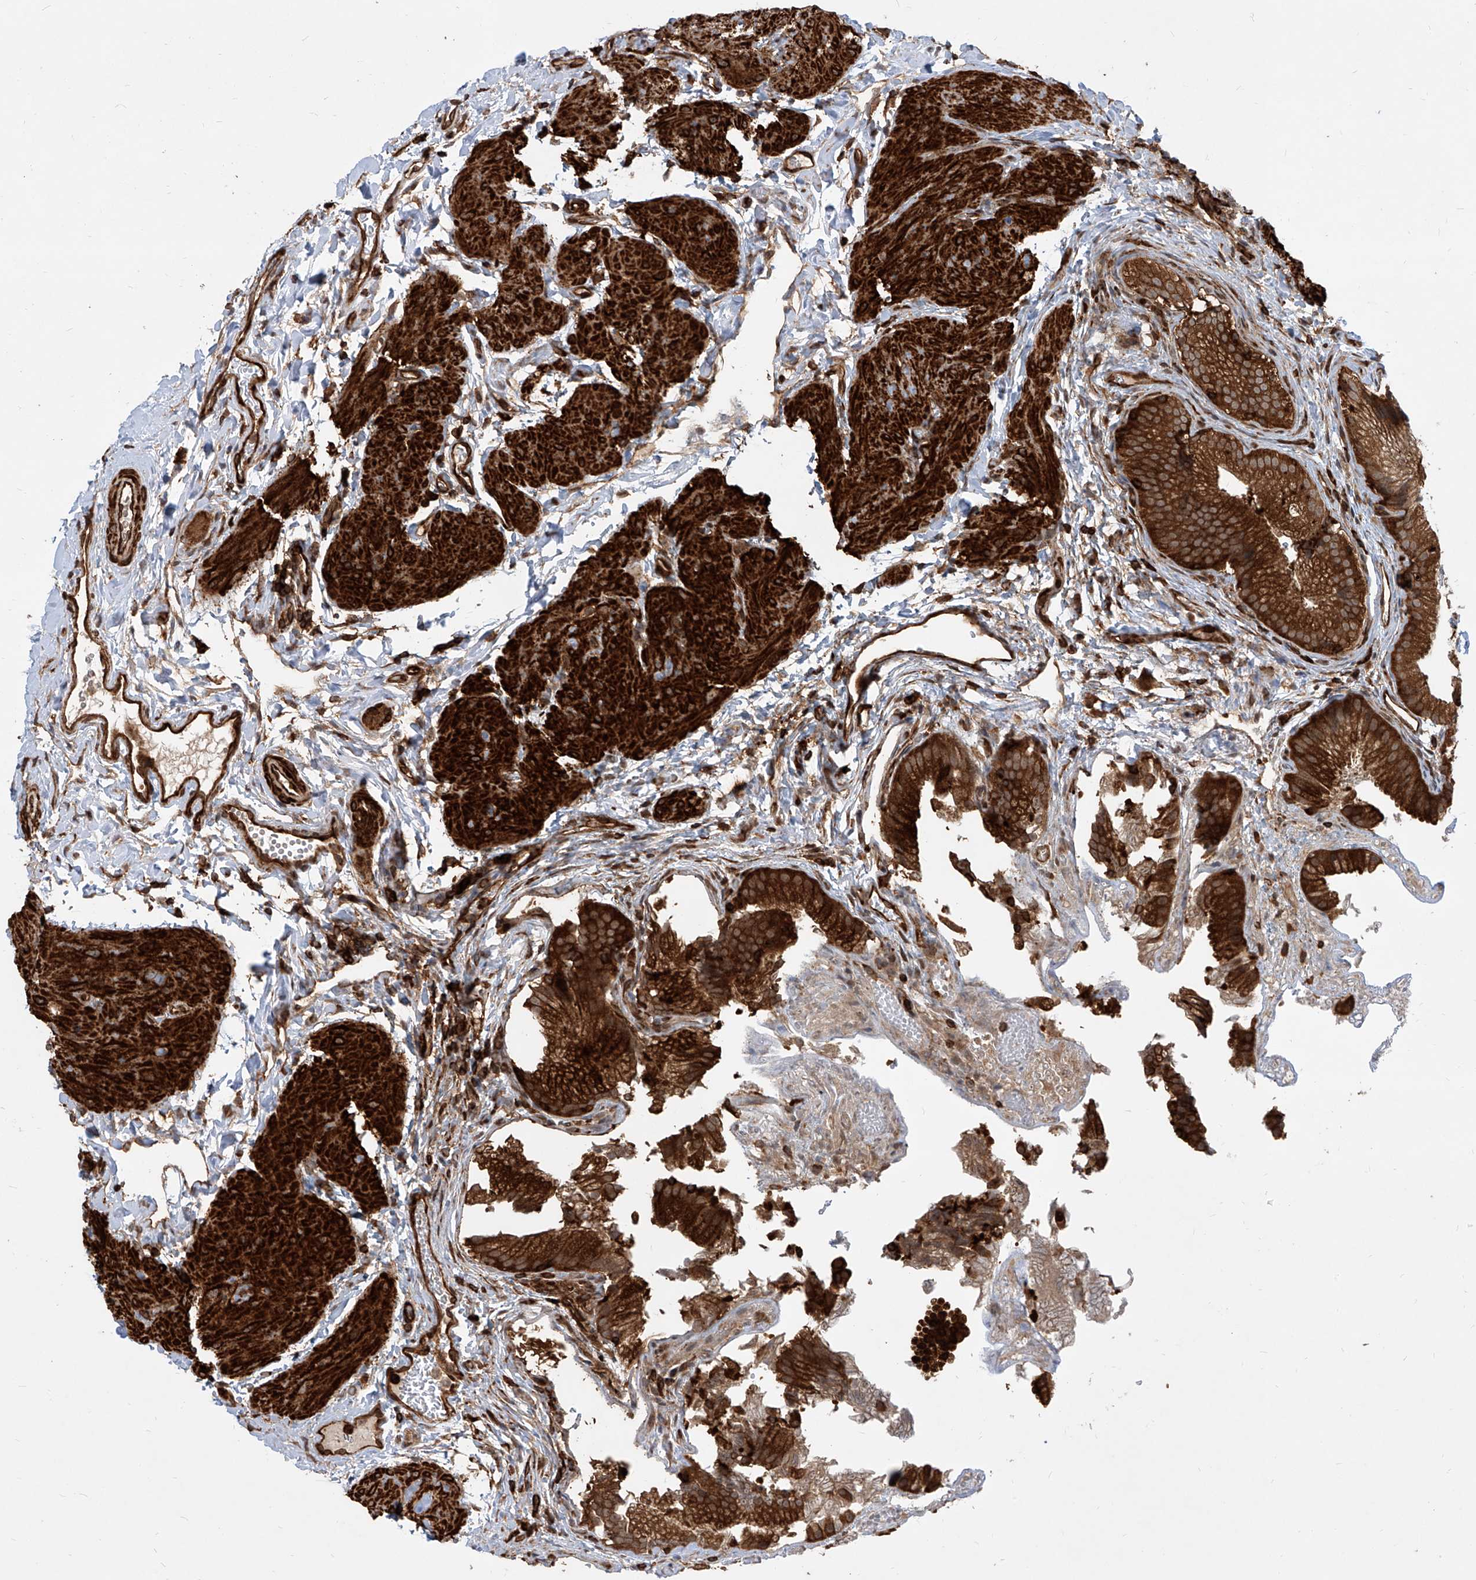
{"staining": {"intensity": "strong", "quantity": ">75%", "location": "cytoplasmic/membranous"}, "tissue": "gallbladder", "cell_type": "Glandular cells", "image_type": "normal", "snomed": [{"axis": "morphology", "description": "Normal tissue, NOS"}, {"axis": "topography", "description": "Gallbladder"}], "caption": "Immunohistochemistry (IHC) micrograph of normal gallbladder stained for a protein (brown), which demonstrates high levels of strong cytoplasmic/membranous positivity in about >75% of glandular cells.", "gene": "MAGED2", "patient": {"sex": "female", "age": 30}}